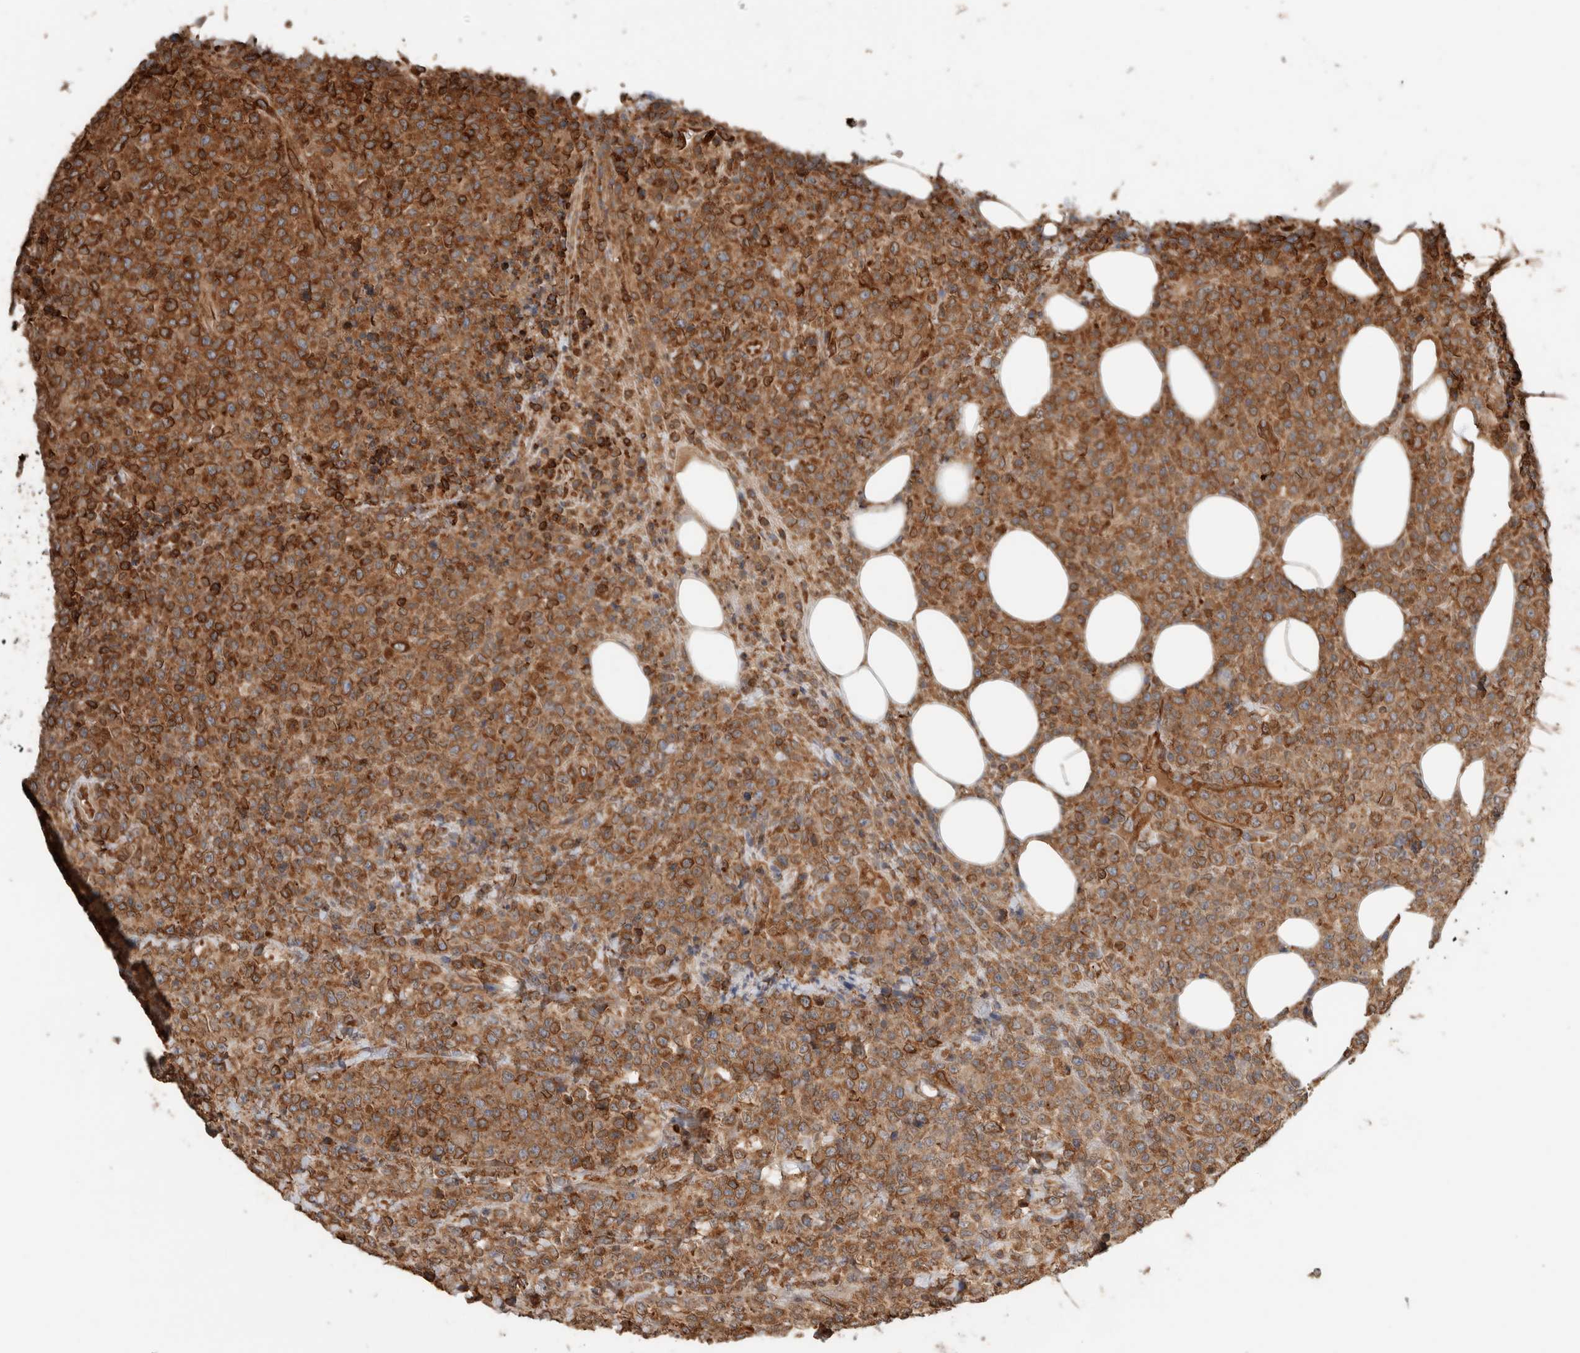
{"staining": {"intensity": "strong", "quantity": "25%-75%", "location": "cytoplasmic/membranous"}, "tissue": "lymphoma", "cell_type": "Tumor cells", "image_type": "cancer", "snomed": [{"axis": "morphology", "description": "Malignant lymphoma, non-Hodgkin's type, High grade"}, {"axis": "topography", "description": "Lymph node"}], "caption": "Human lymphoma stained with a brown dye exhibits strong cytoplasmic/membranous positive staining in approximately 25%-75% of tumor cells.", "gene": "ERAP2", "patient": {"sex": "male", "age": 13}}